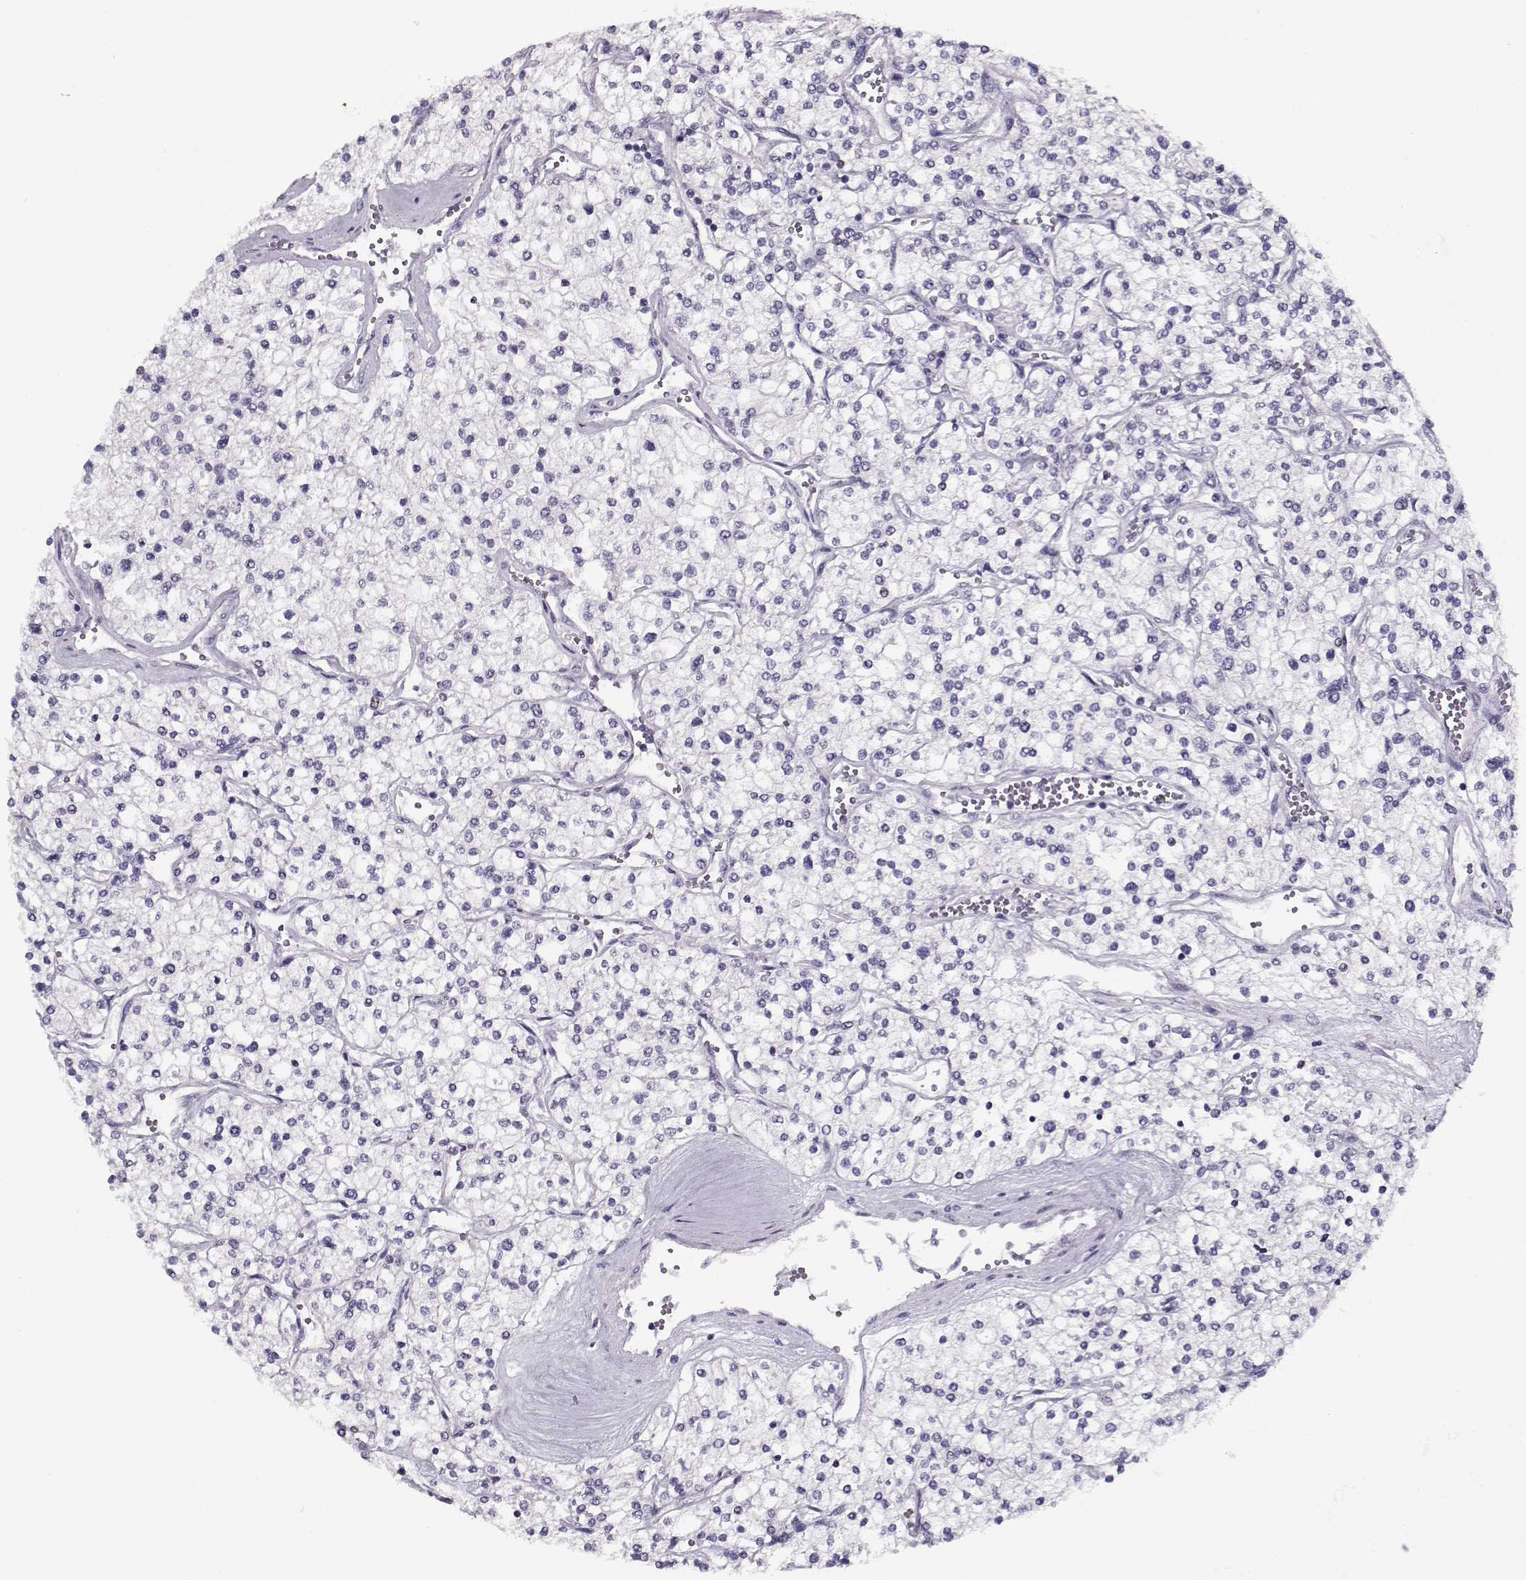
{"staining": {"intensity": "negative", "quantity": "none", "location": "none"}, "tissue": "renal cancer", "cell_type": "Tumor cells", "image_type": "cancer", "snomed": [{"axis": "morphology", "description": "Adenocarcinoma, NOS"}, {"axis": "topography", "description": "Kidney"}], "caption": "Tumor cells show no significant protein positivity in renal cancer (adenocarcinoma).", "gene": "CIBAR1", "patient": {"sex": "male", "age": 80}}